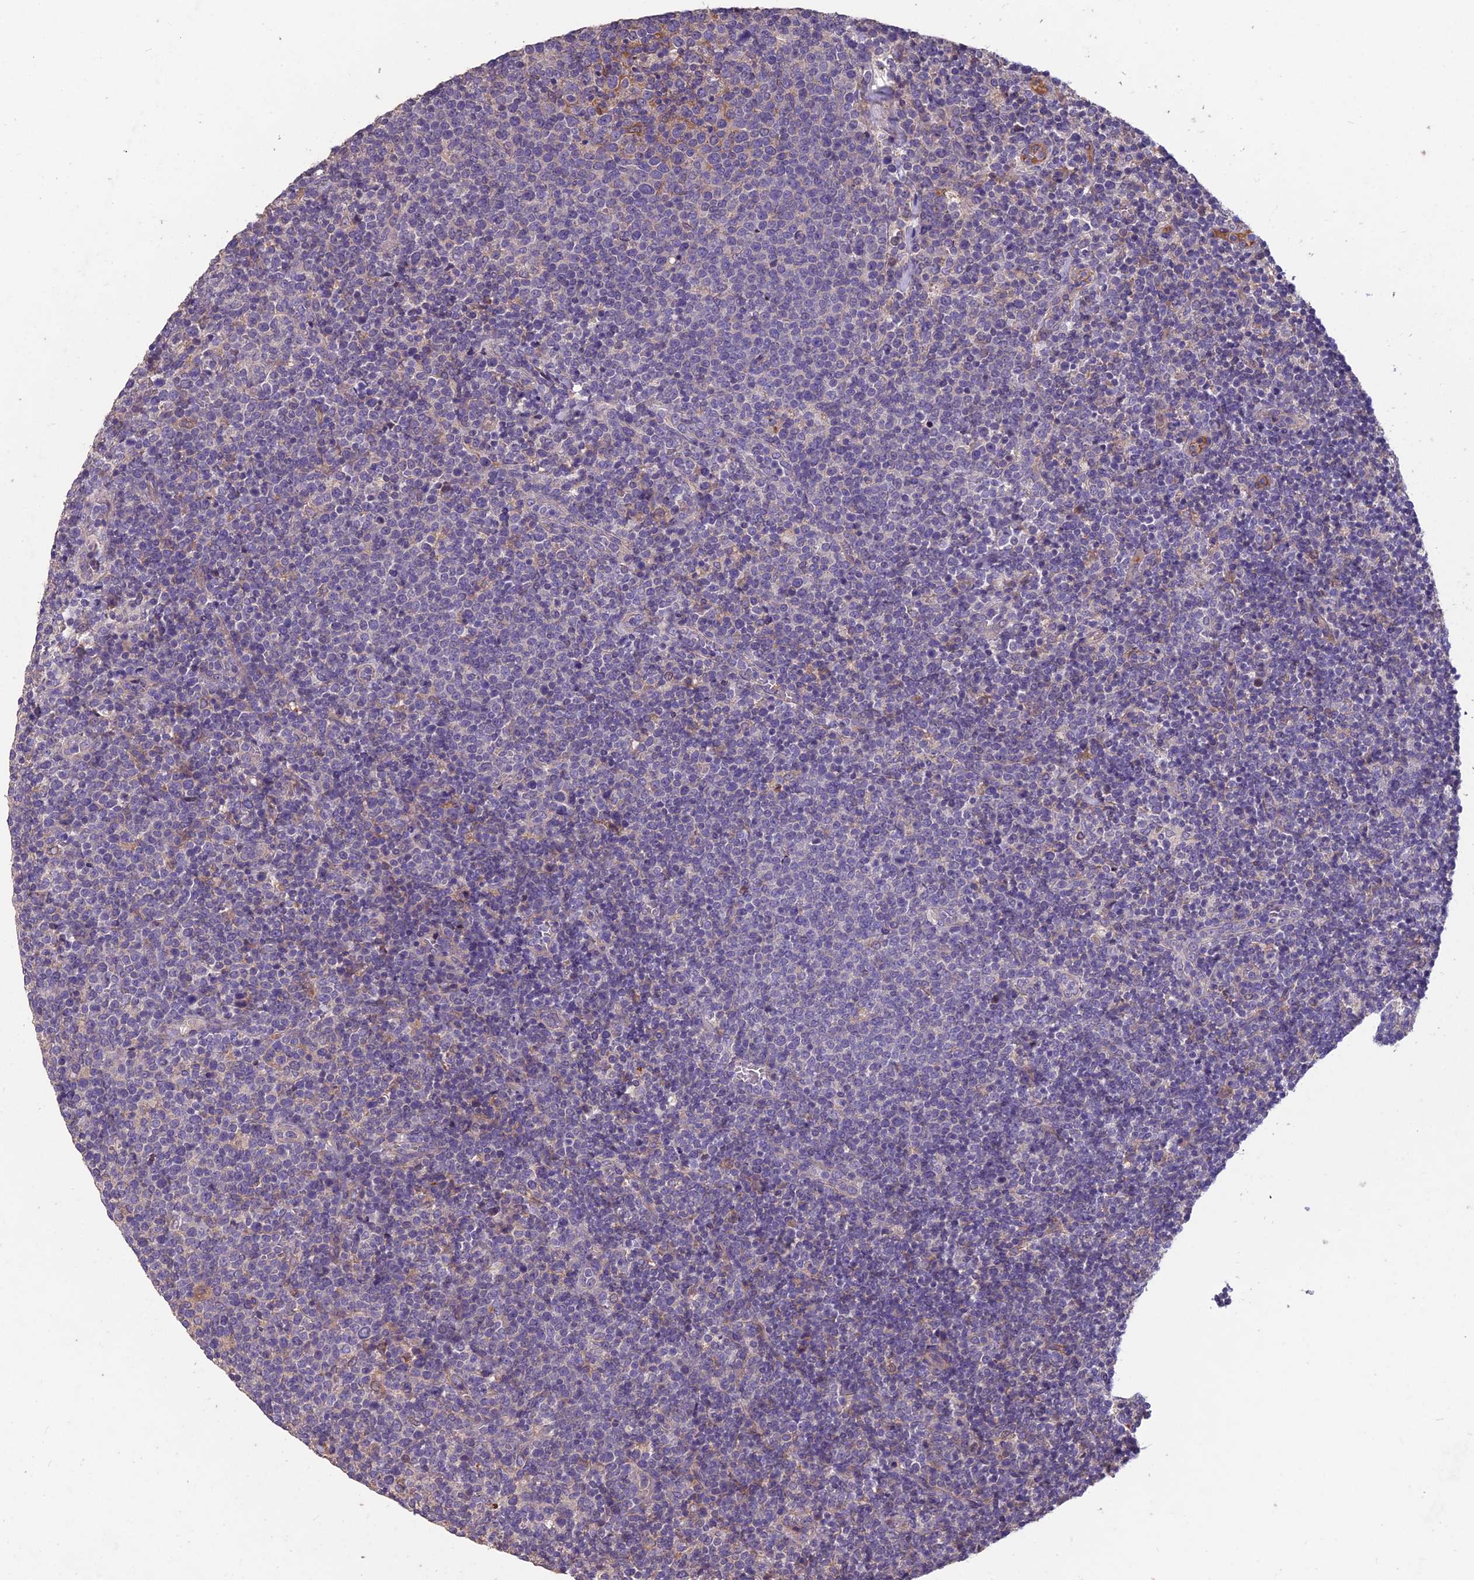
{"staining": {"intensity": "negative", "quantity": "none", "location": "none"}, "tissue": "lymphoma", "cell_type": "Tumor cells", "image_type": "cancer", "snomed": [{"axis": "morphology", "description": "Malignant lymphoma, non-Hodgkin's type, High grade"}, {"axis": "topography", "description": "Lymph node"}], "caption": "The photomicrograph demonstrates no staining of tumor cells in malignant lymphoma, non-Hodgkin's type (high-grade). (DAB immunohistochemistry visualized using brightfield microscopy, high magnification).", "gene": "CEACAM16", "patient": {"sex": "male", "age": 61}}